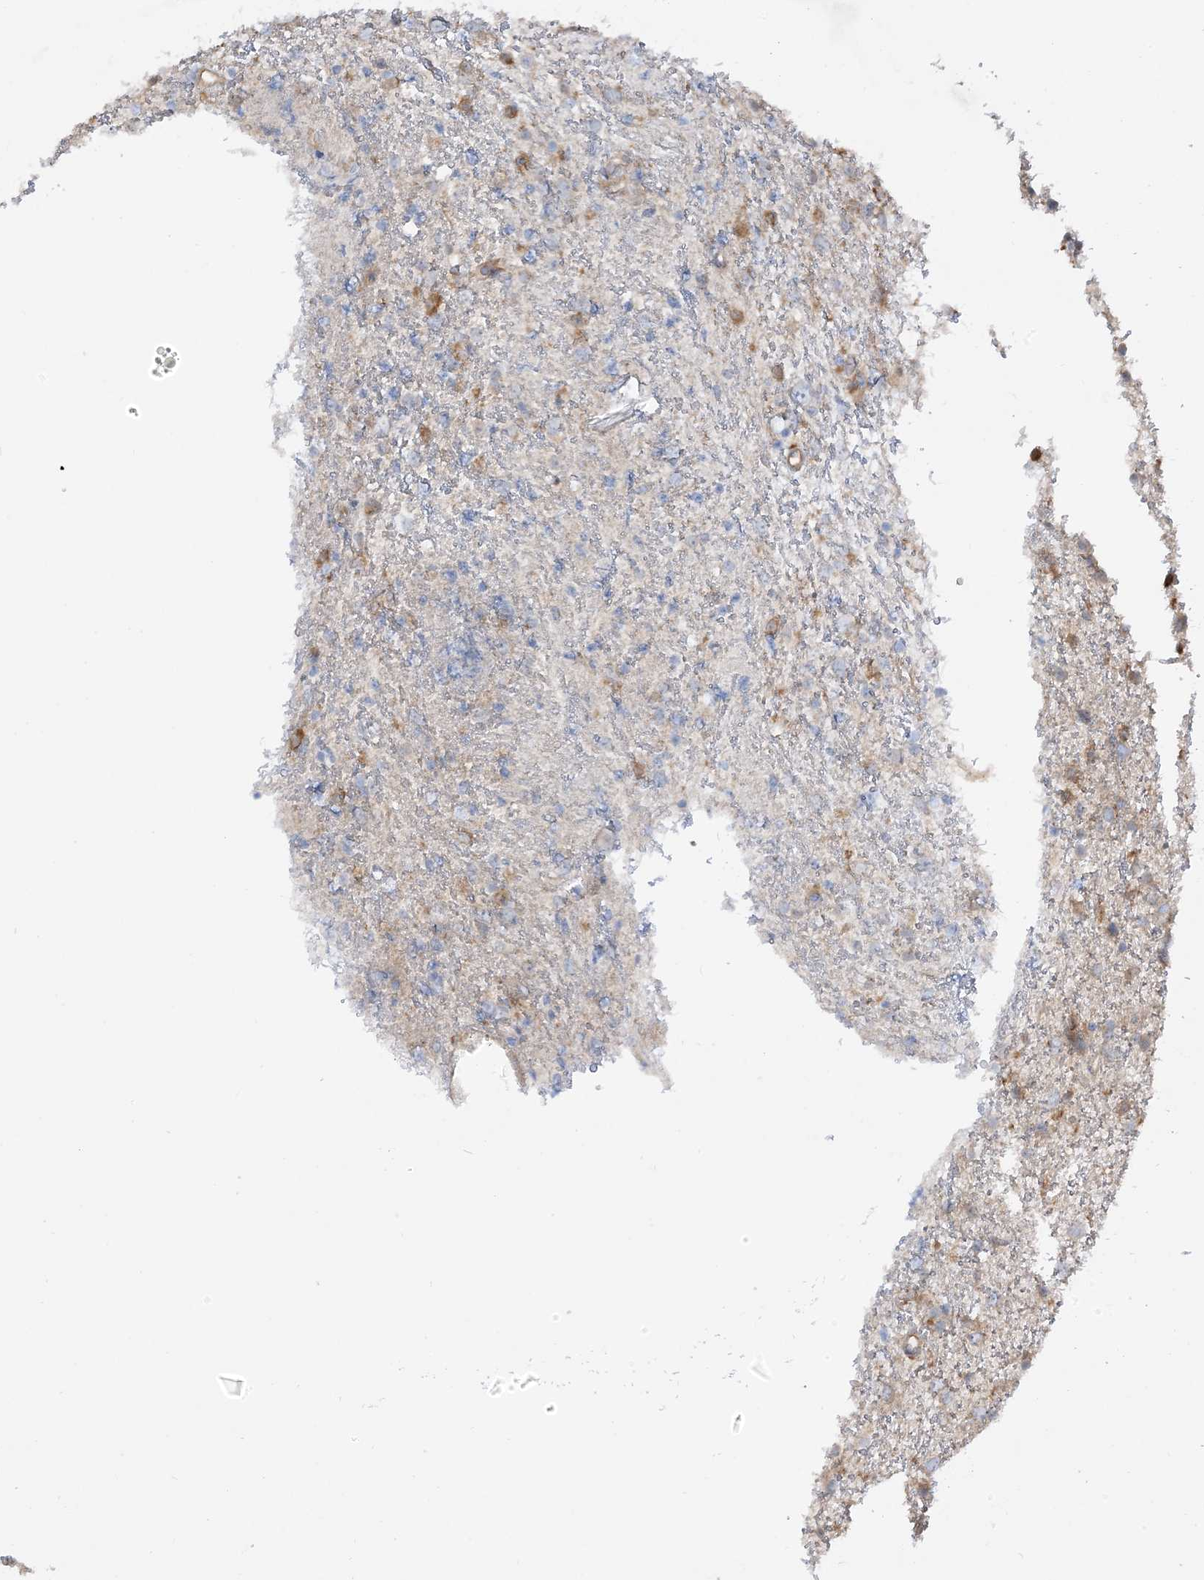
{"staining": {"intensity": "weak", "quantity": "<25%", "location": "cytoplasmic/membranous"}, "tissue": "glioma", "cell_type": "Tumor cells", "image_type": "cancer", "snomed": [{"axis": "morphology", "description": "Glioma, malignant, Low grade"}, {"axis": "topography", "description": "Cerebral cortex"}], "caption": "An IHC image of glioma is shown. There is no staining in tumor cells of glioma. (Stains: DAB (3,3'-diaminobenzidine) immunohistochemistry (IHC) with hematoxylin counter stain, Microscopy: brightfield microscopy at high magnification).", "gene": "CAPZB", "patient": {"sex": "female", "age": 39}}